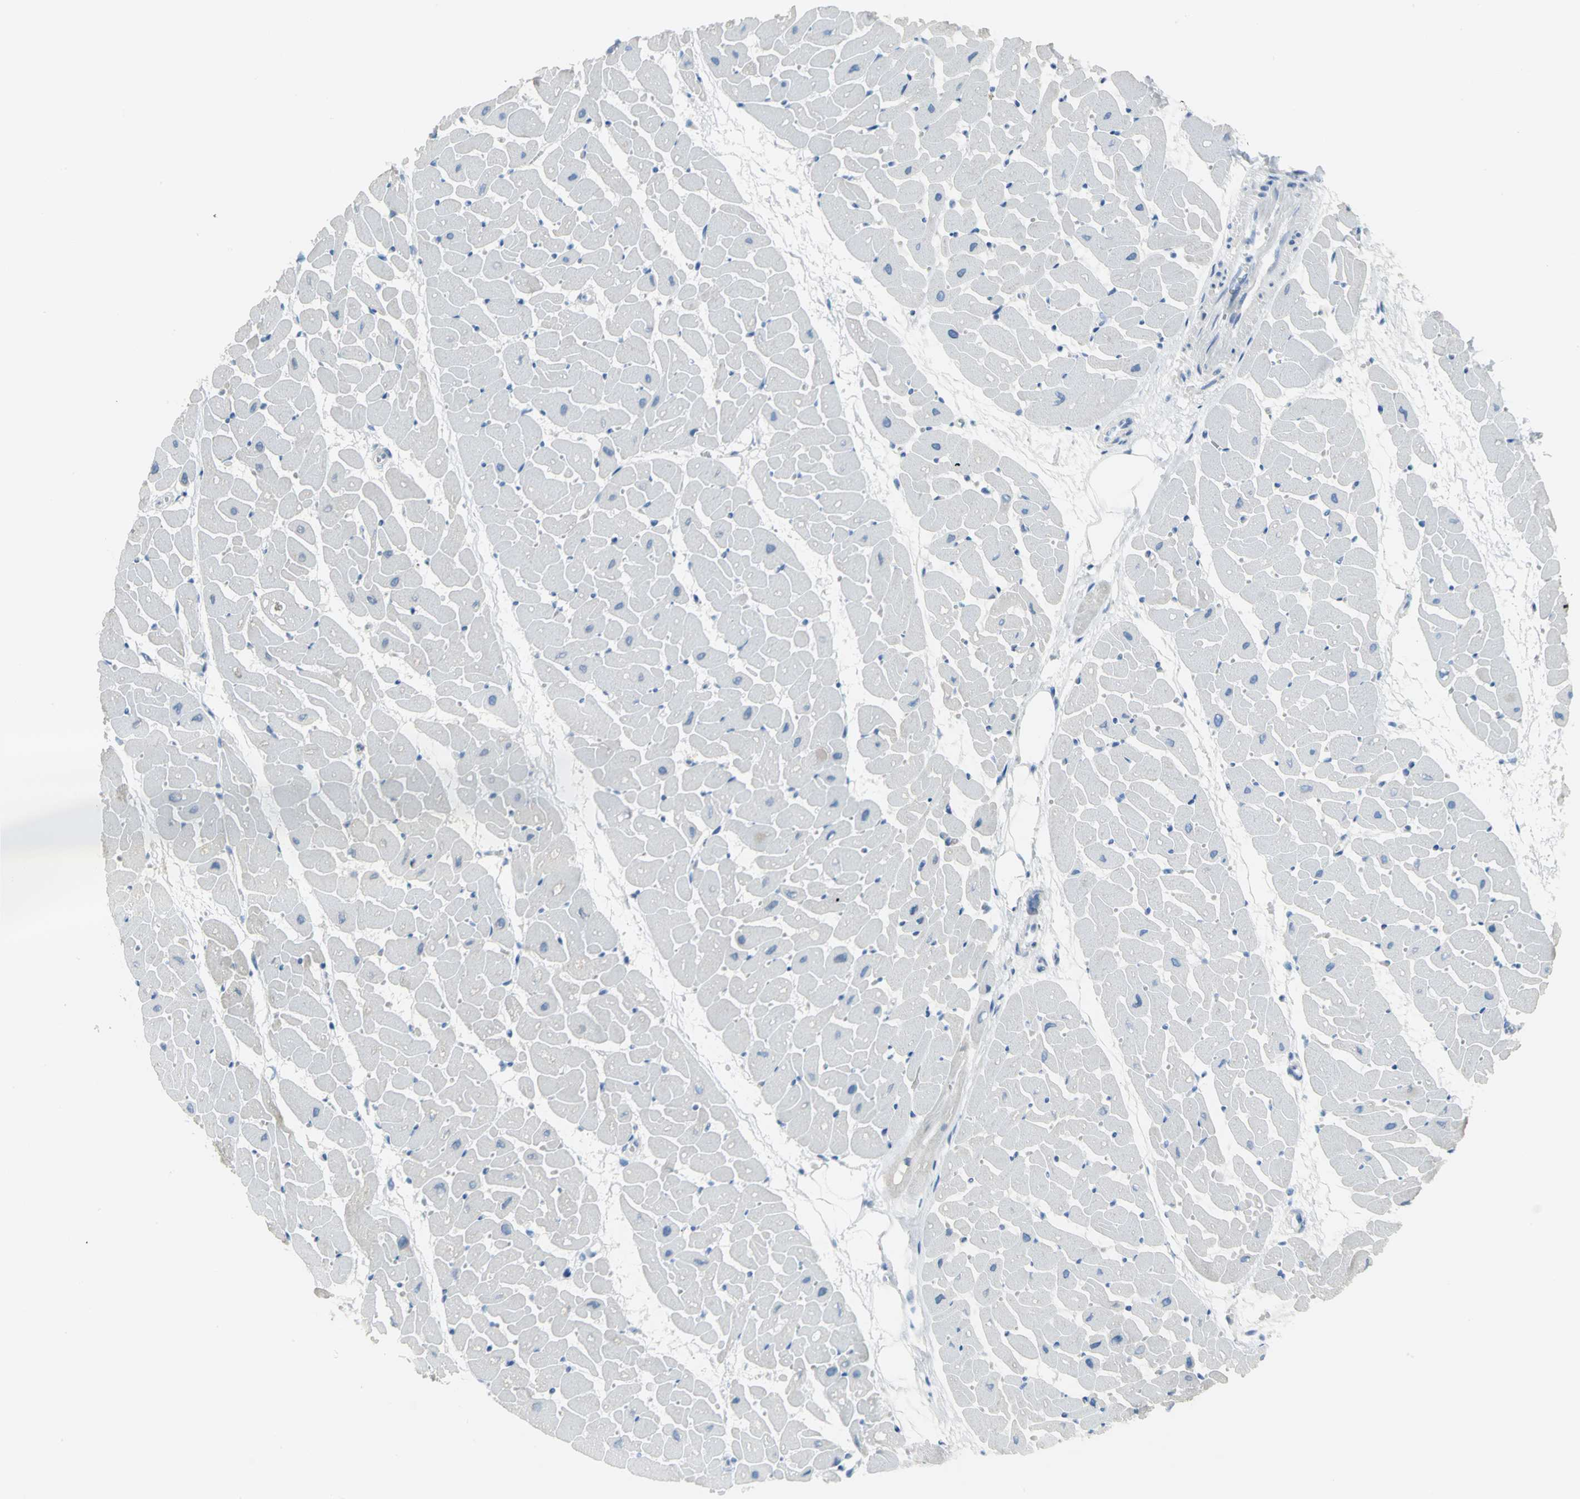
{"staining": {"intensity": "negative", "quantity": "none", "location": "none"}, "tissue": "heart muscle", "cell_type": "Cardiomyocytes", "image_type": "normal", "snomed": [{"axis": "morphology", "description": "Normal tissue, NOS"}, {"axis": "topography", "description": "Heart"}], "caption": "The IHC photomicrograph has no significant expression in cardiomyocytes of heart muscle. (Stains: DAB immunohistochemistry (IHC) with hematoxylin counter stain, Microscopy: brightfield microscopy at high magnification).", "gene": "MCM3", "patient": {"sex": "female", "age": 19}}